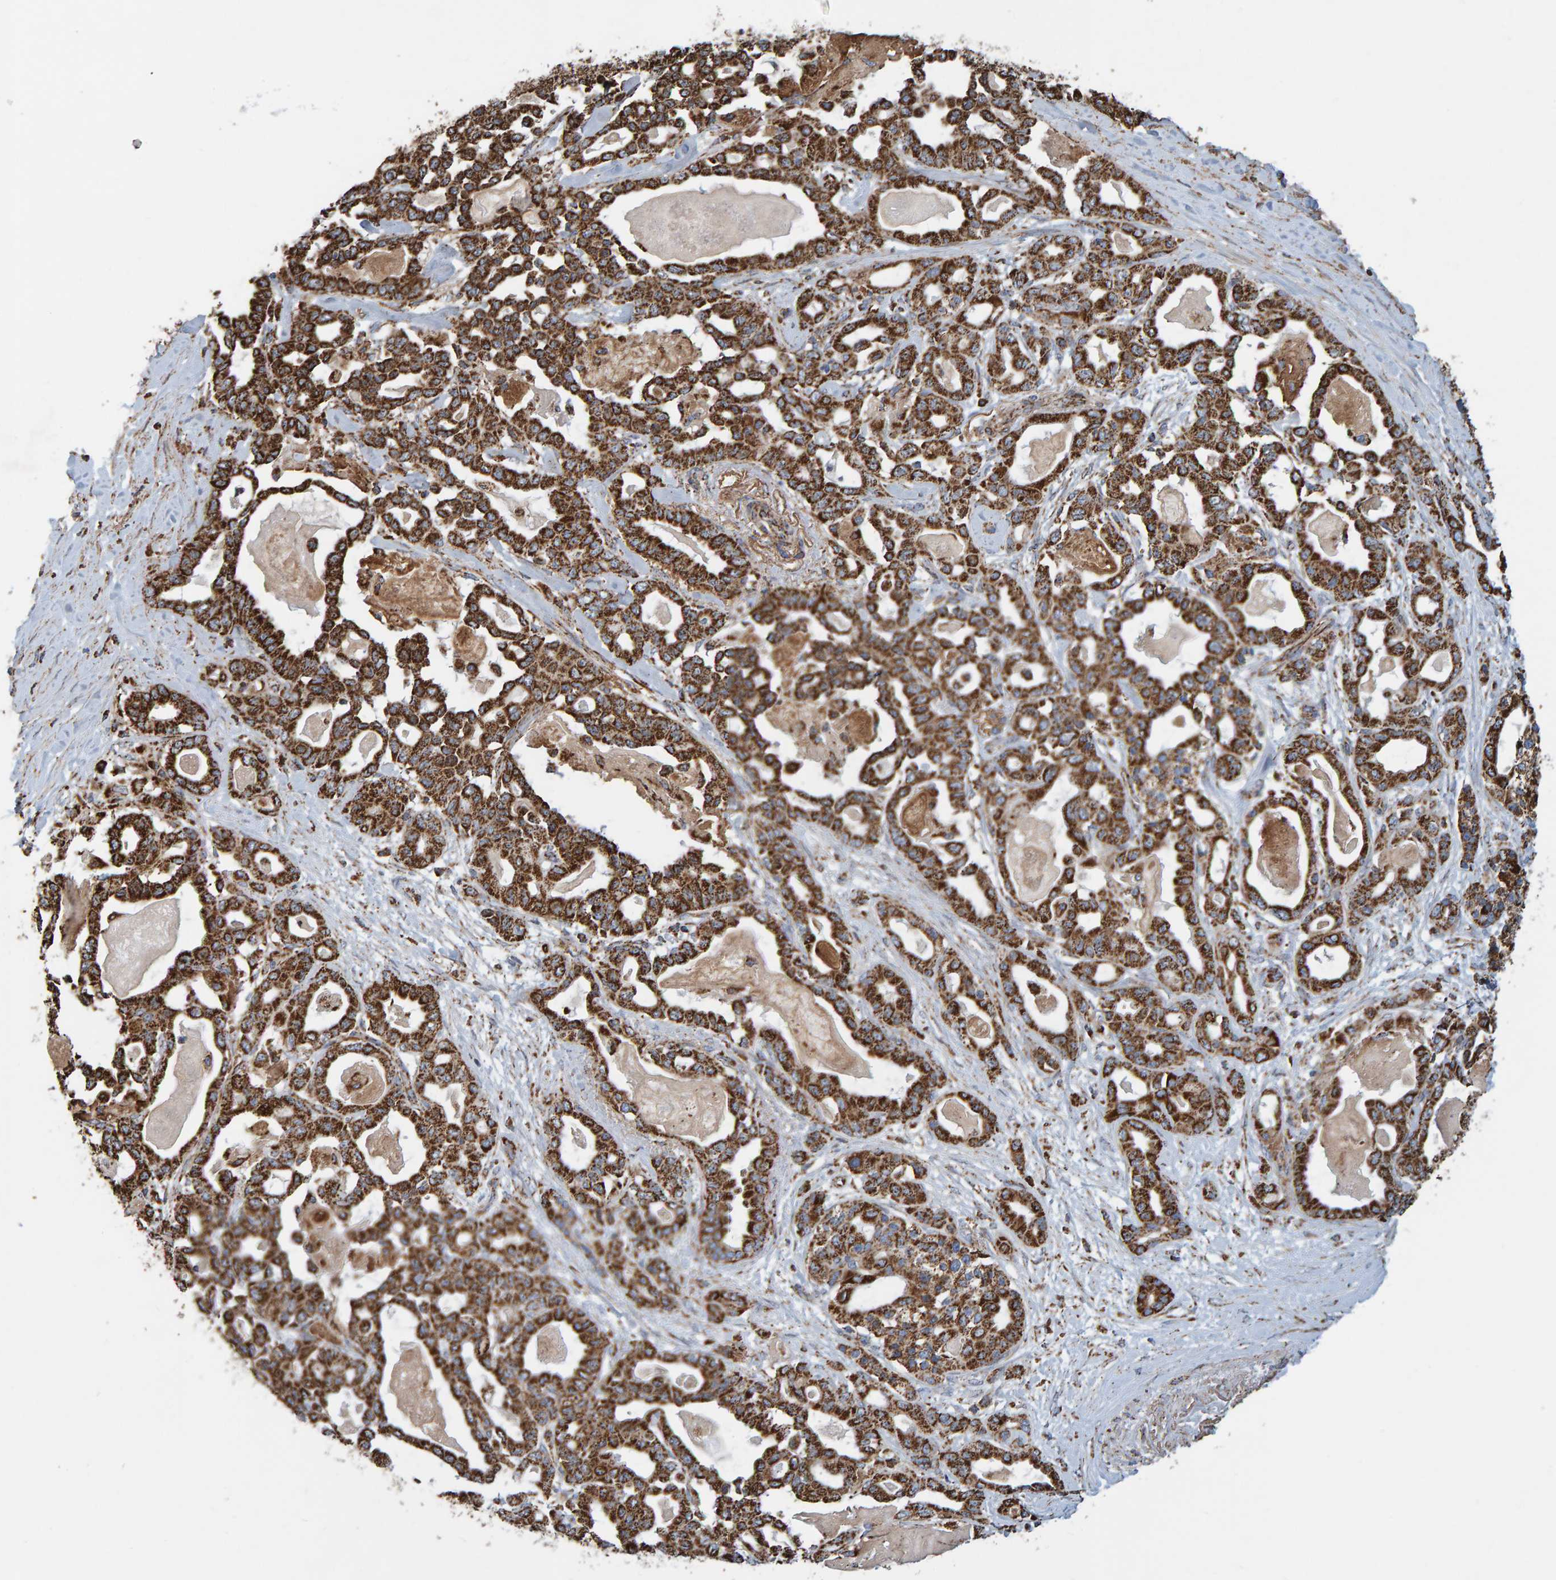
{"staining": {"intensity": "strong", "quantity": ">75%", "location": "cytoplasmic/membranous"}, "tissue": "pancreatic cancer", "cell_type": "Tumor cells", "image_type": "cancer", "snomed": [{"axis": "morphology", "description": "Adenocarcinoma, NOS"}, {"axis": "topography", "description": "Pancreas"}], "caption": "A histopathology image of human pancreatic cancer (adenocarcinoma) stained for a protein shows strong cytoplasmic/membranous brown staining in tumor cells.", "gene": "MRPL45", "patient": {"sex": "male", "age": 63}}